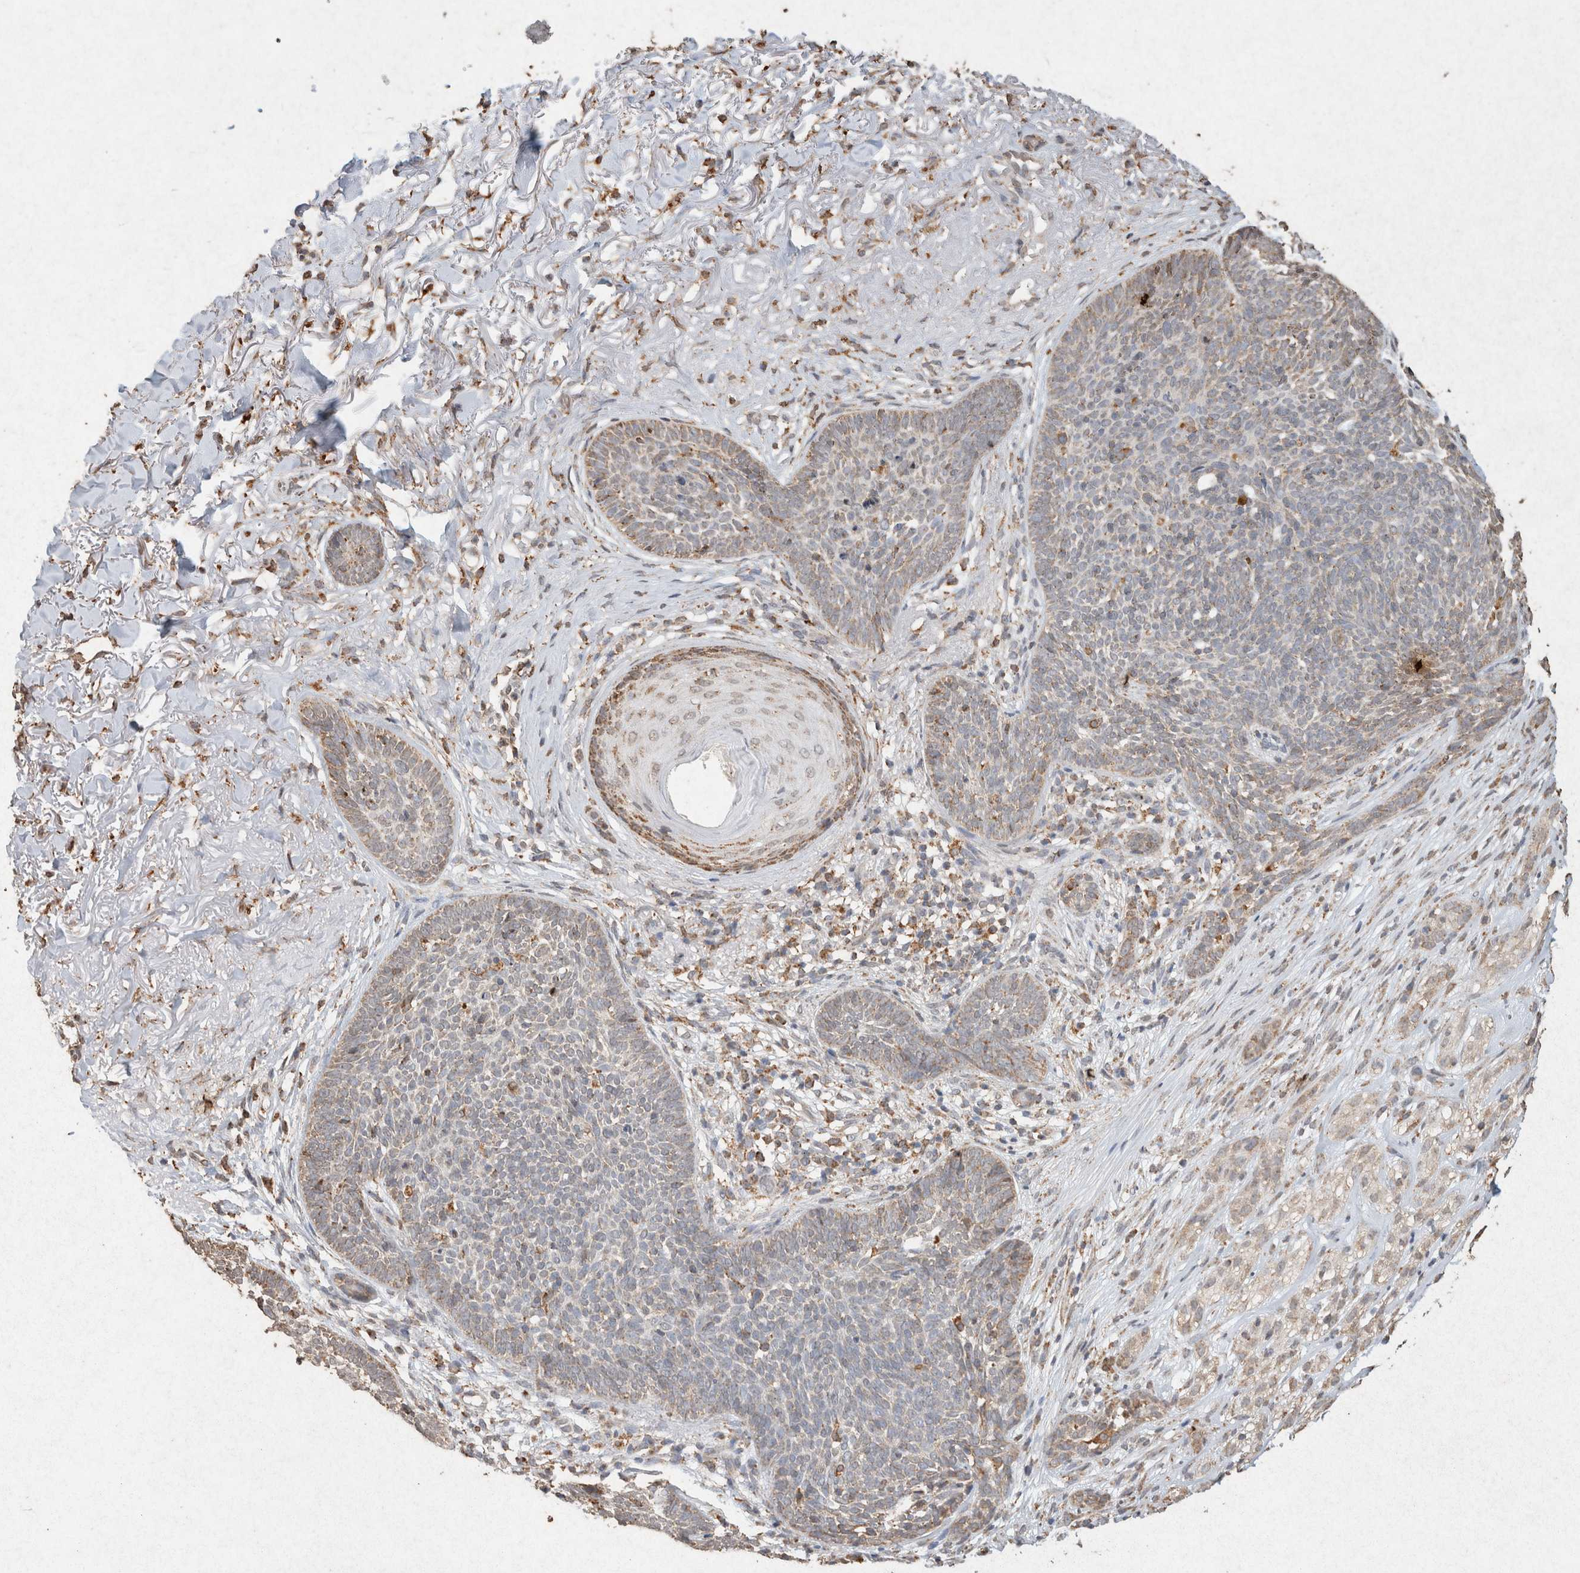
{"staining": {"intensity": "weak", "quantity": "<25%", "location": "cytoplasmic/membranous"}, "tissue": "skin cancer", "cell_type": "Tumor cells", "image_type": "cancer", "snomed": [{"axis": "morphology", "description": "Basal cell carcinoma"}, {"axis": "topography", "description": "Skin"}], "caption": "Immunohistochemical staining of skin basal cell carcinoma reveals no significant expression in tumor cells. (DAB (3,3'-diaminobenzidine) immunohistochemistry (IHC), high magnification).", "gene": "SDC2", "patient": {"sex": "female", "age": 70}}